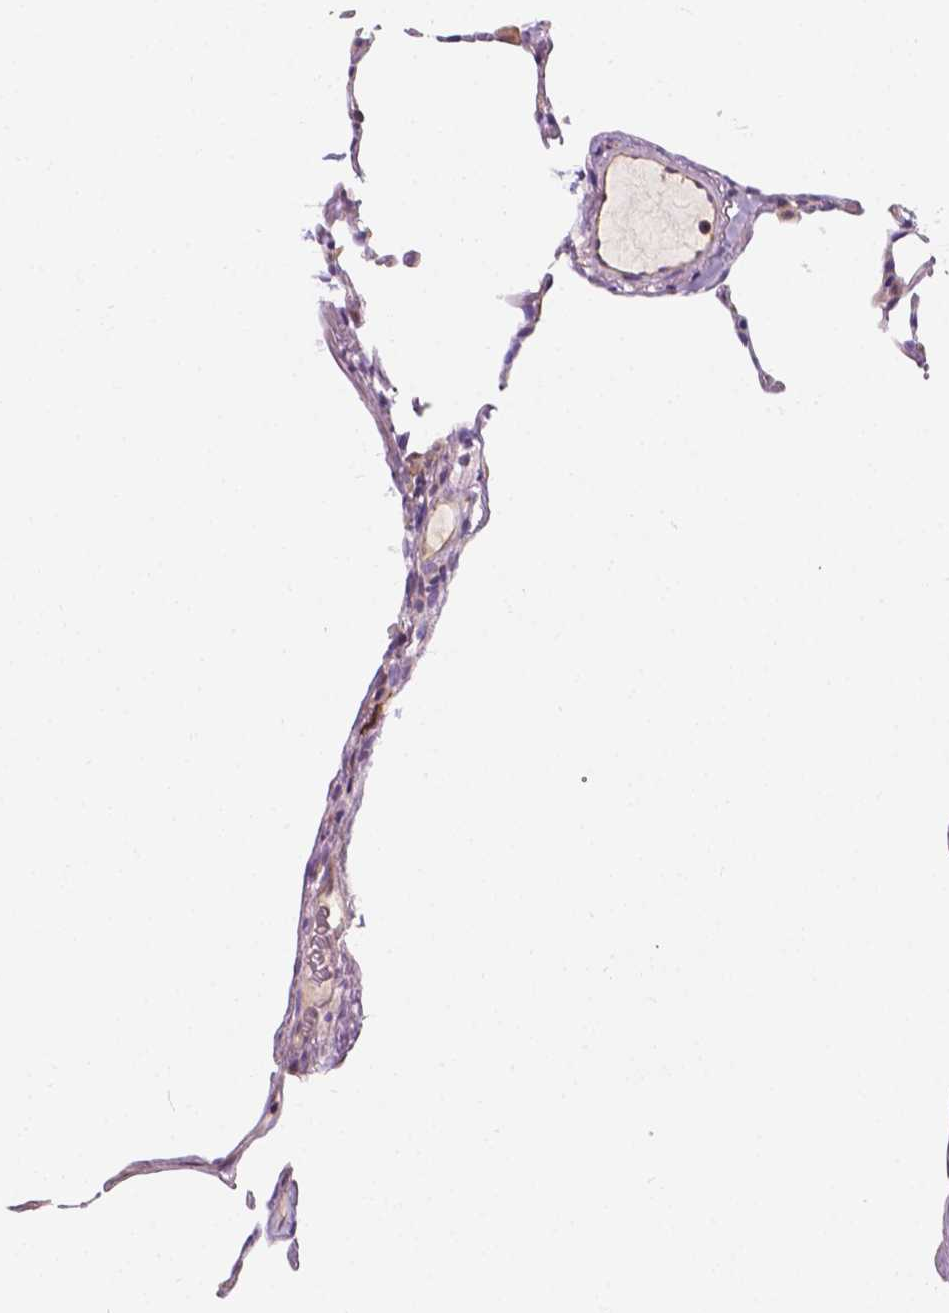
{"staining": {"intensity": "negative", "quantity": "none", "location": "none"}, "tissue": "lung", "cell_type": "Alveolar cells", "image_type": "normal", "snomed": [{"axis": "morphology", "description": "Normal tissue, NOS"}, {"axis": "topography", "description": "Lung"}], "caption": "Immunohistochemical staining of unremarkable human lung demonstrates no significant positivity in alveolar cells. The staining was performed using DAB to visualize the protein expression in brown, while the nuclei were stained in blue with hematoxylin (Magnification: 20x).", "gene": "SLC22A4", "patient": {"sex": "female", "age": 57}}